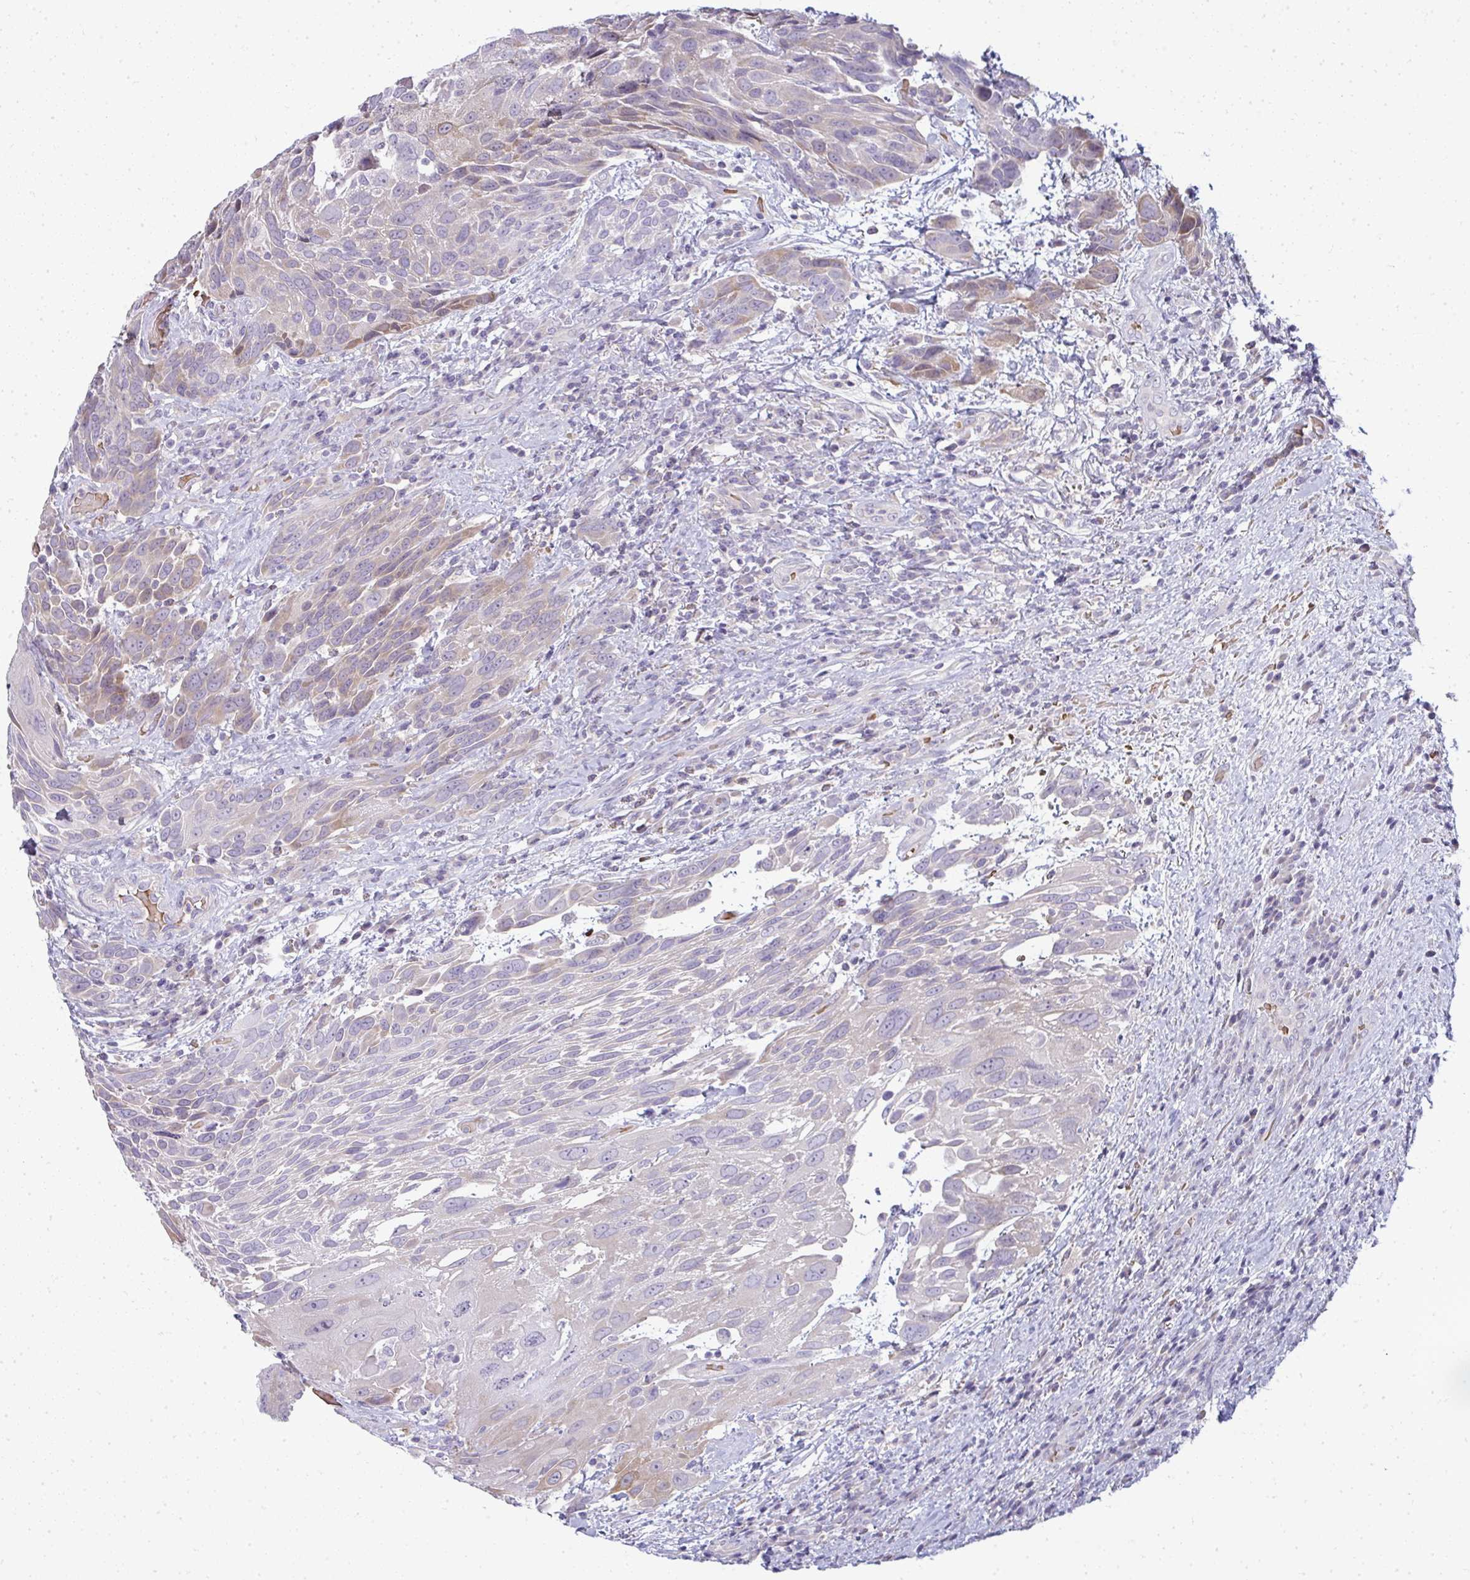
{"staining": {"intensity": "weak", "quantity": "<25%", "location": "cytoplasmic/membranous"}, "tissue": "urothelial cancer", "cell_type": "Tumor cells", "image_type": "cancer", "snomed": [{"axis": "morphology", "description": "Urothelial carcinoma, High grade"}, {"axis": "topography", "description": "Urinary bladder"}], "caption": "Immunohistochemical staining of human urothelial cancer exhibits no significant positivity in tumor cells.", "gene": "SHB", "patient": {"sex": "female", "age": 70}}